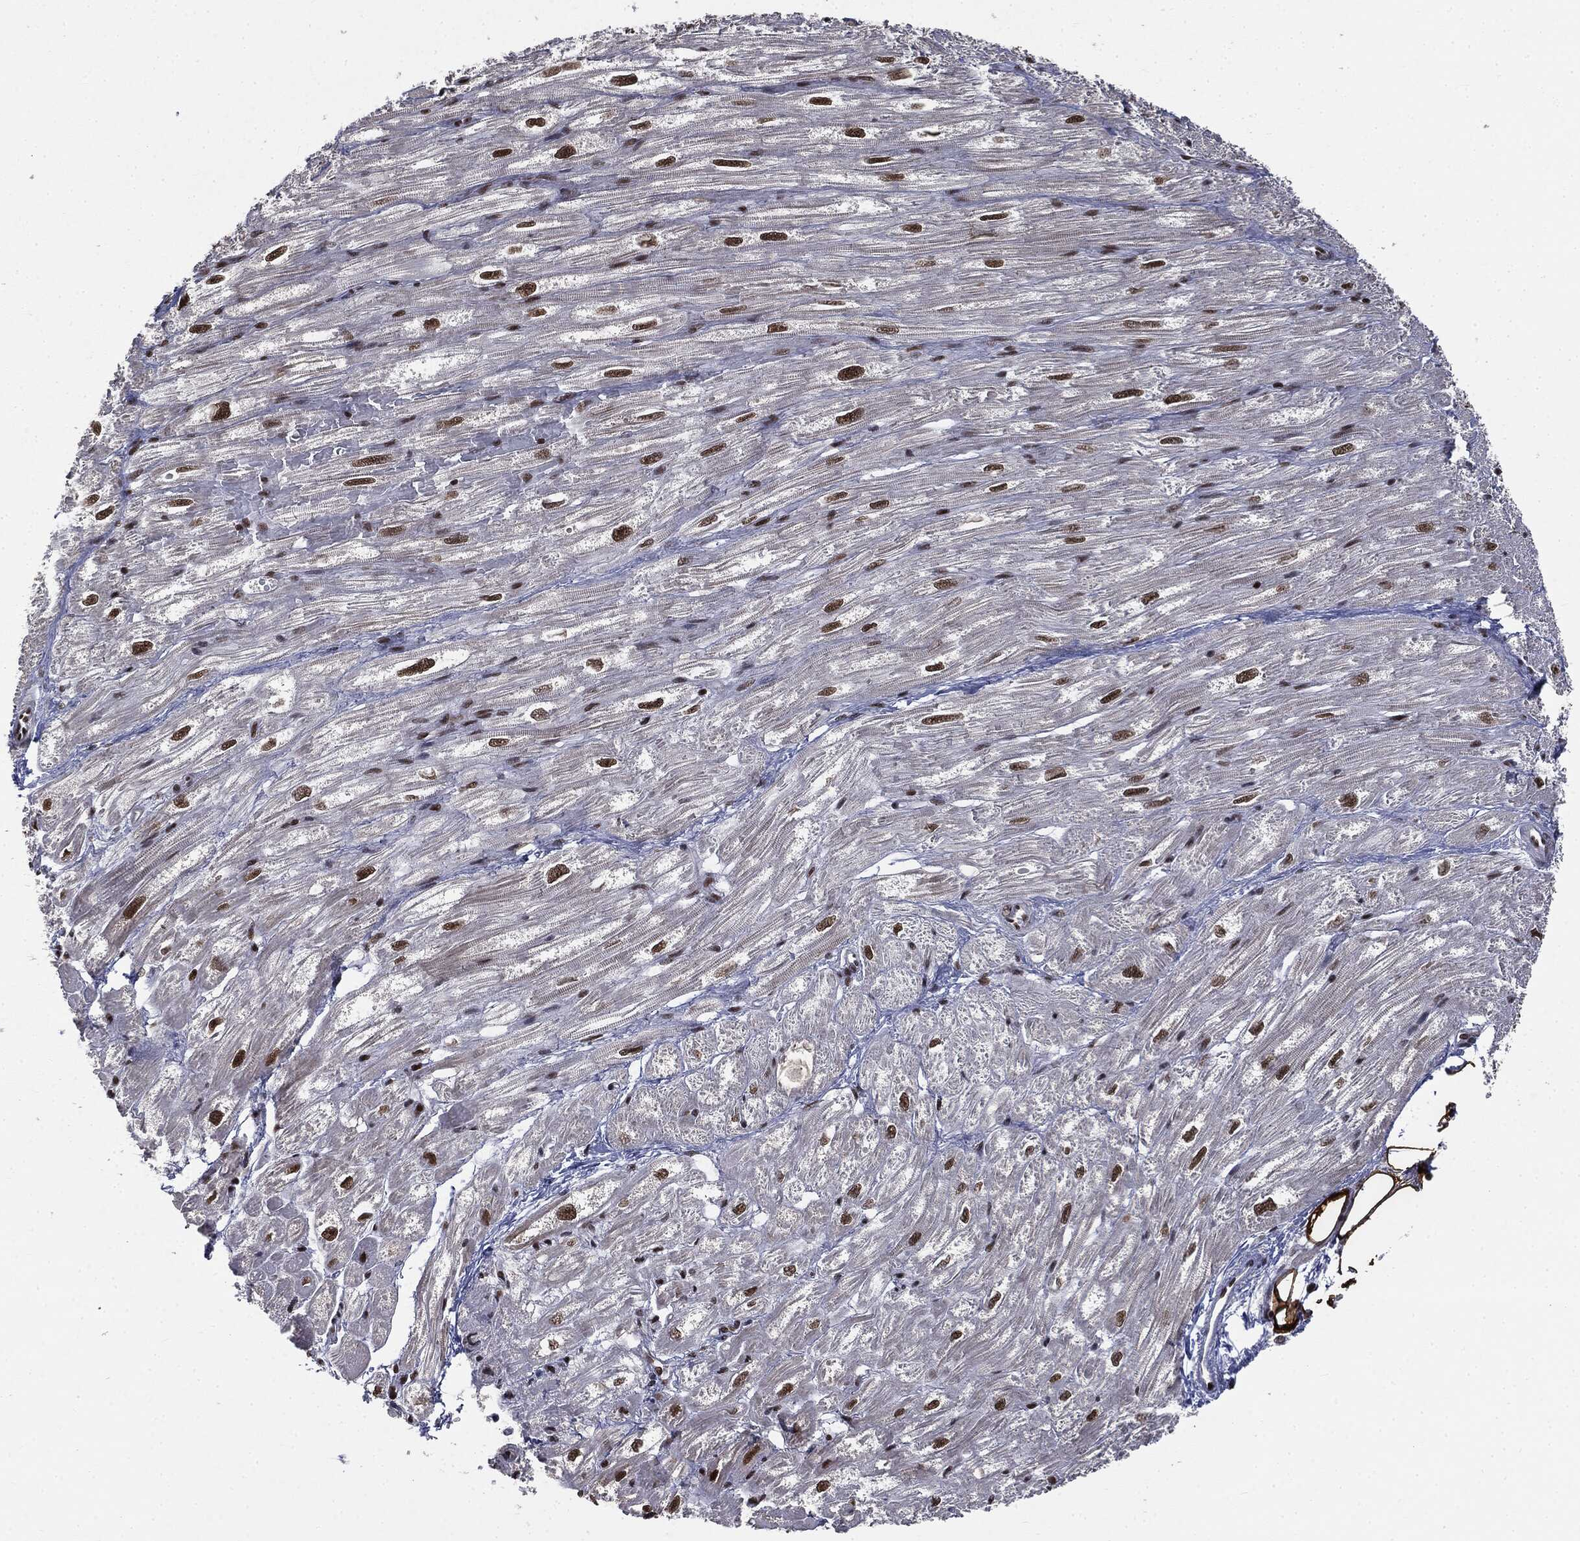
{"staining": {"intensity": "strong", "quantity": "25%-75%", "location": "nuclear"}, "tissue": "heart muscle", "cell_type": "Cardiomyocytes", "image_type": "normal", "snomed": [{"axis": "morphology", "description": "Normal tissue, NOS"}, {"axis": "topography", "description": "Heart"}], "caption": "Immunohistochemistry (IHC) of normal human heart muscle shows high levels of strong nuclear staining in approximately 25%-75% of cardiomyocytes.", "gene": "DPH2", "patient": {"sex": "male", "age": 62}}